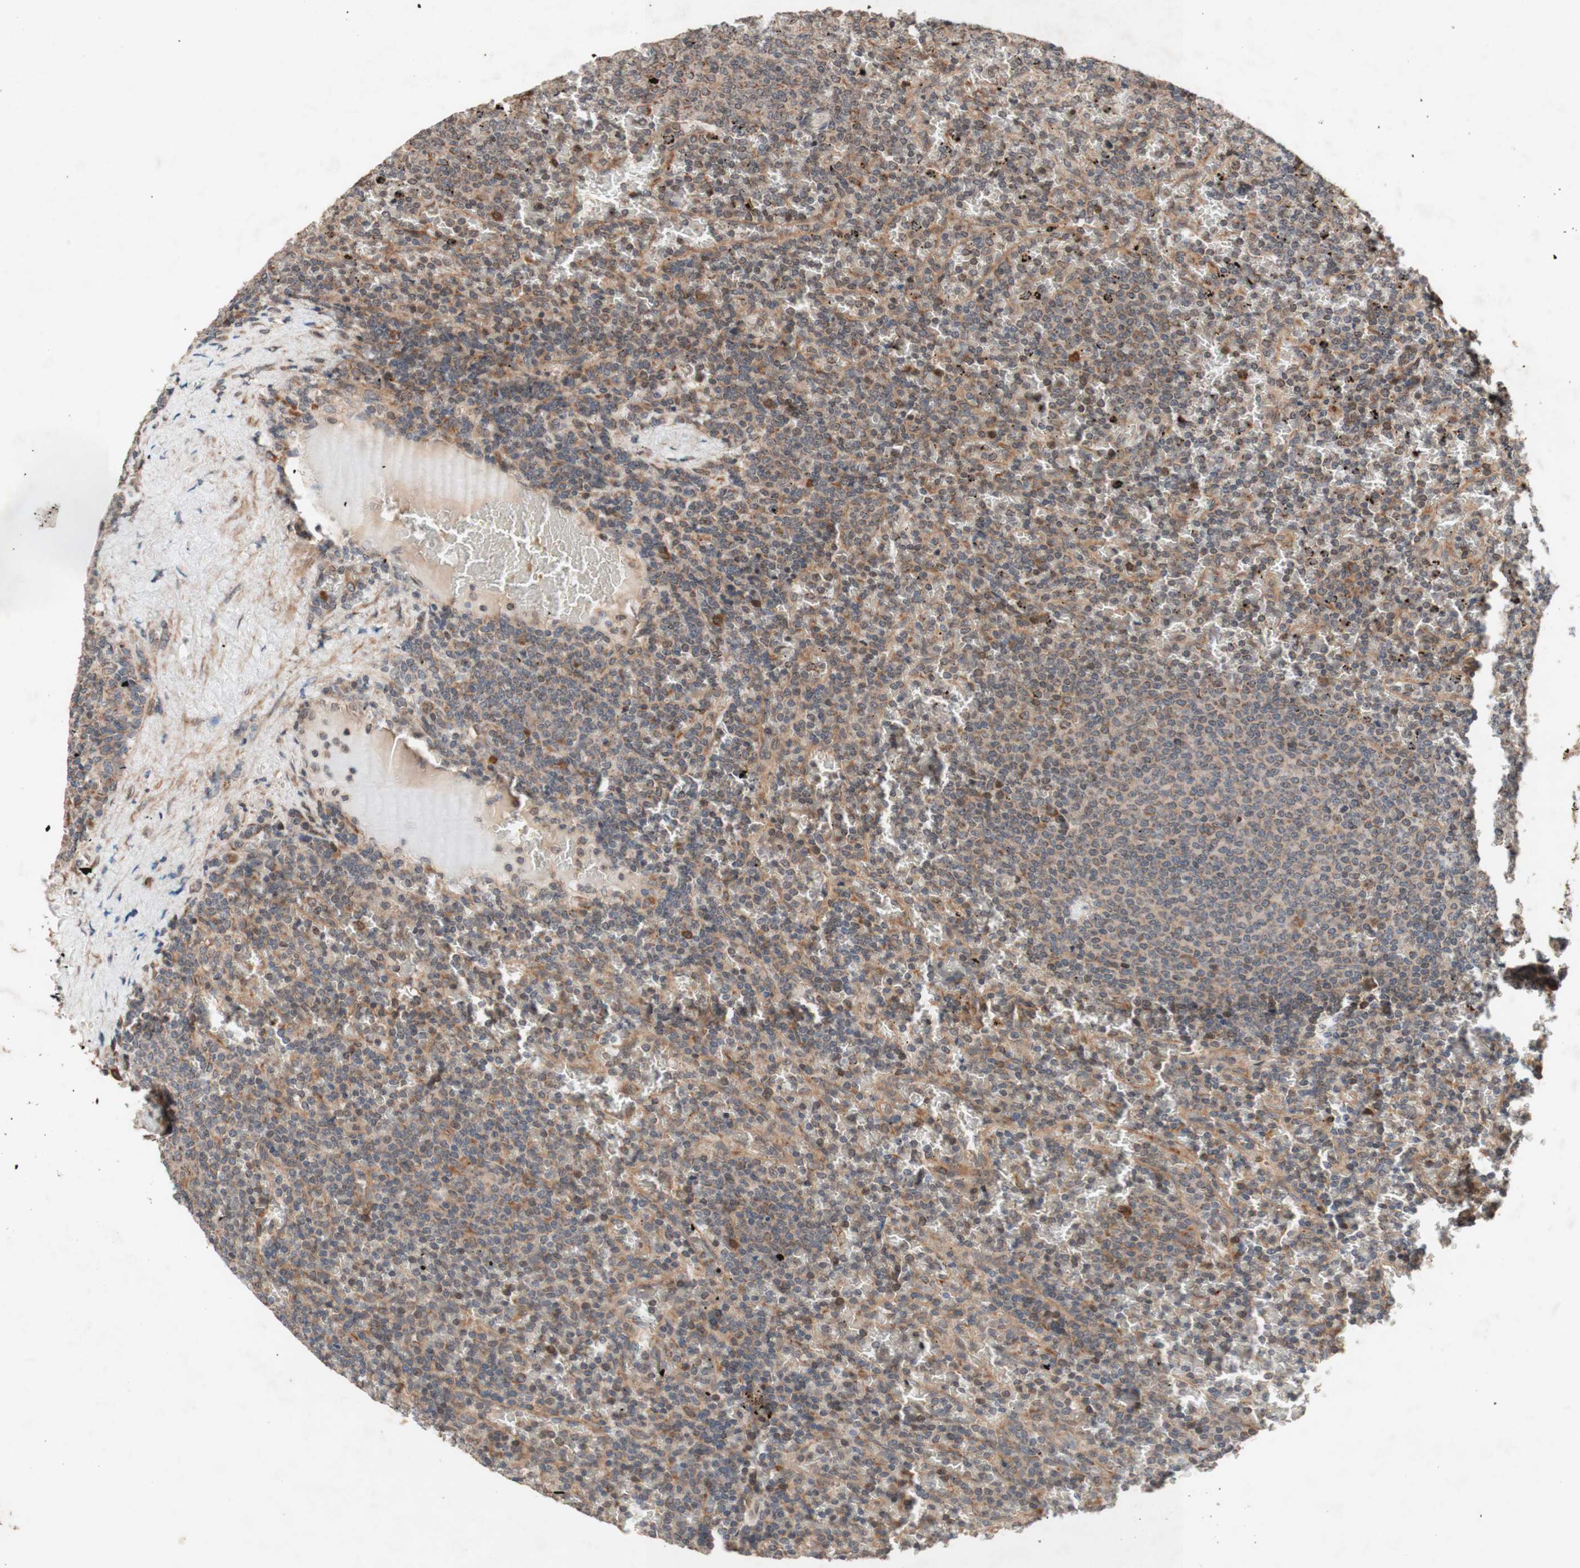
{"staining": {"intensity": "moderate", "quantity": "25%-75%", "location": "cytoplasmic/membranous"}, "tissue": "lymphoma", "cell_type": "Tumor cells", "image_type": "cancer", "snomed": [{"axis": "morphology", "description": "Malignant lymphoma, non-Hodgkin's type, Low grade"}, {"axis": "topography", "description": "Spleen"}], "caption": "The photomicrograph demonstrates staining of lymphoma, revealing moderate cytoplasmic/membranous protein positivity (brown color) within tumor cells.", "gene": "DDOST", "patient": {"sex": "female", "age": 77}}